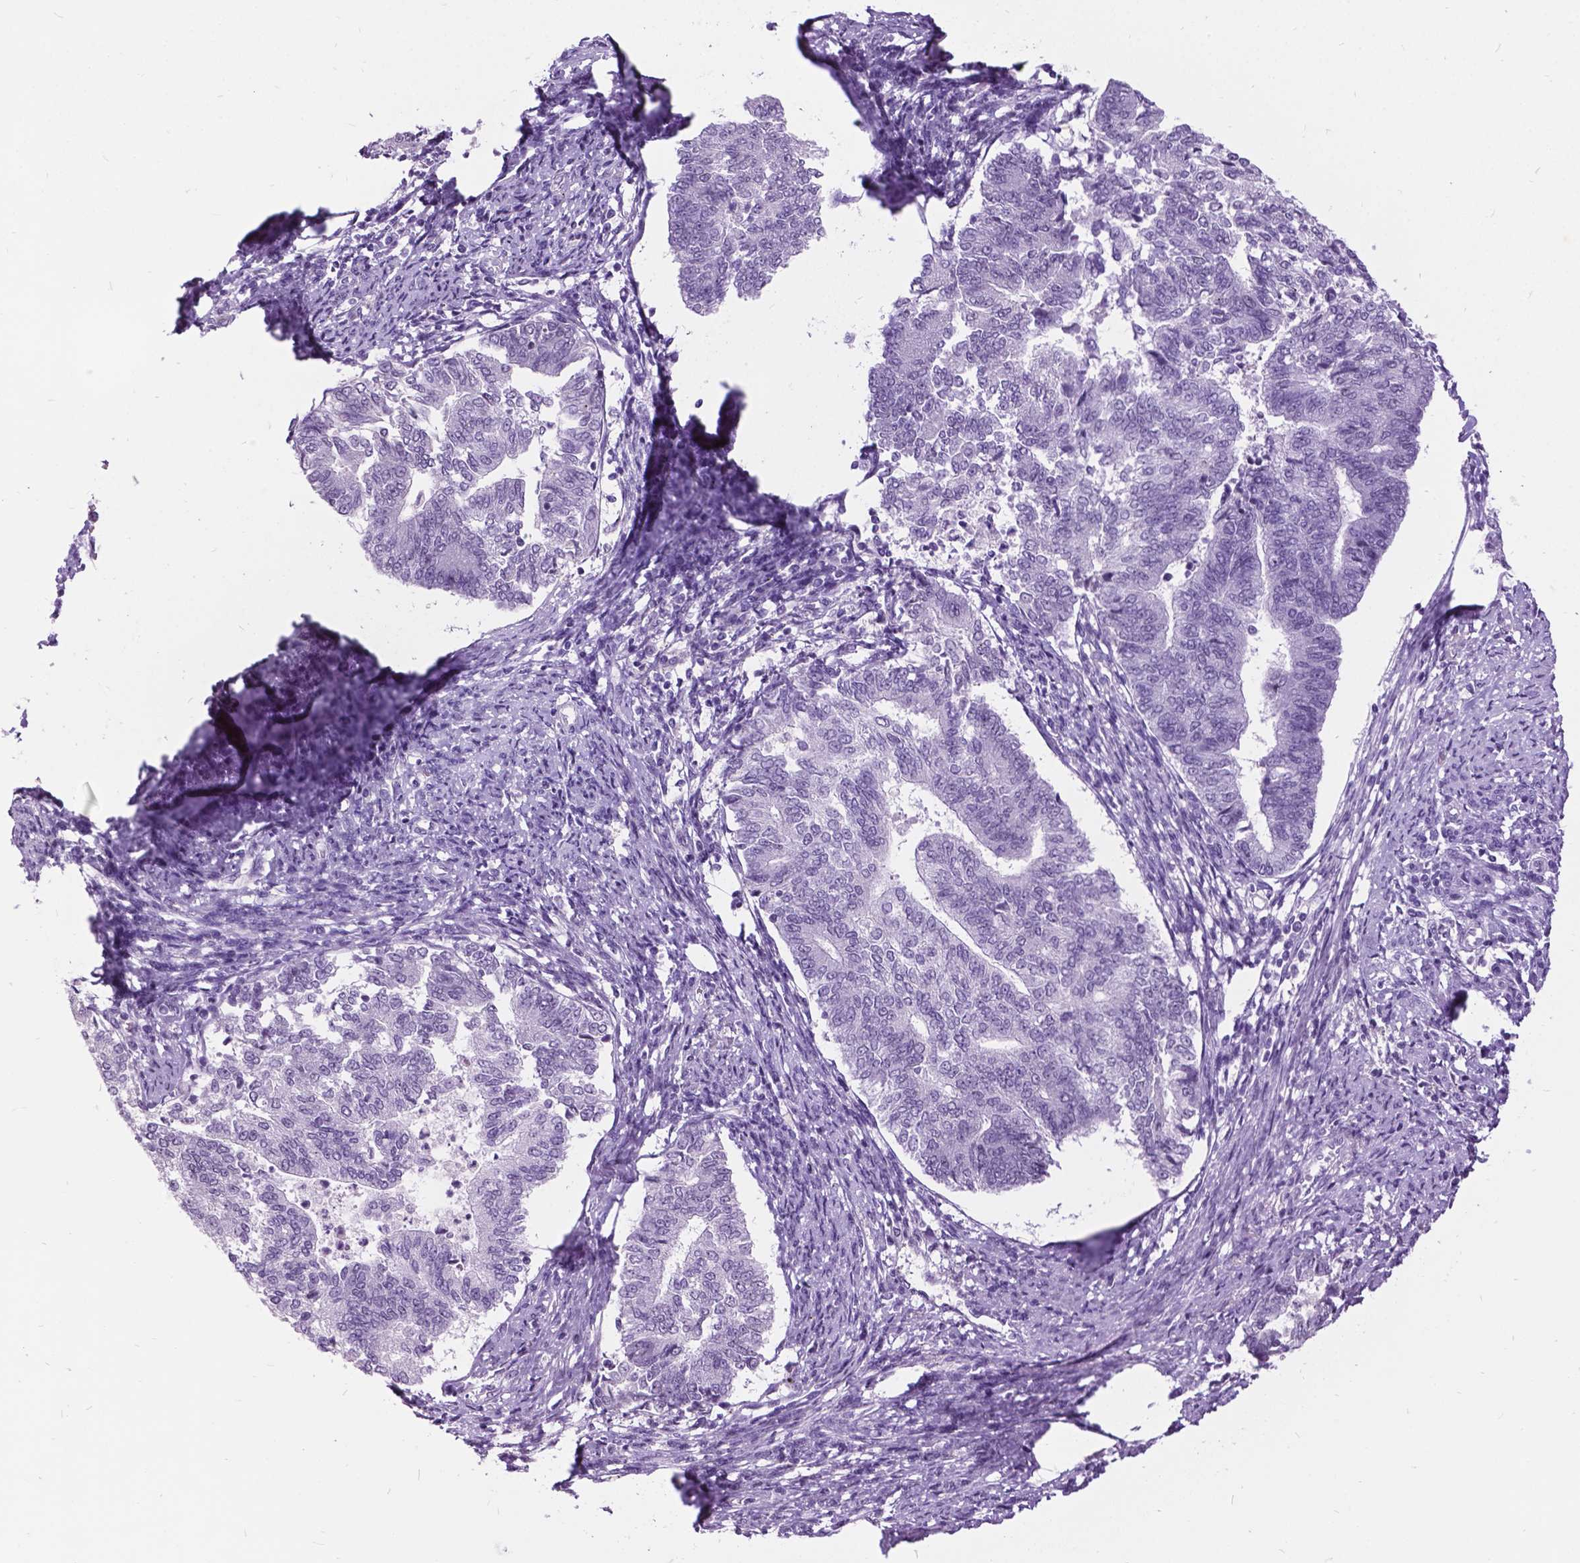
{"staining": {"intensity": "negative", "quantity": "none", "location": "none"}, "tissue": "endometrial cancer", "cell_type": "Tumor cells", "image_type": "cancer", "snomed": [{"axis": "morphology", "description": "Adenocarcinoma, NOS"}, {"axis": "topography", "description": "Endometrium"}], "caption": "DAB immunohistochemical staining of endometrial cancer reveals no significant staining in tumor cells. The staining is performed using DAB brown chromogen with nuclei counter-stained in using hematoxylin.", "gene": "DPF3", "patient": {"sex": "female", "age": 65}}